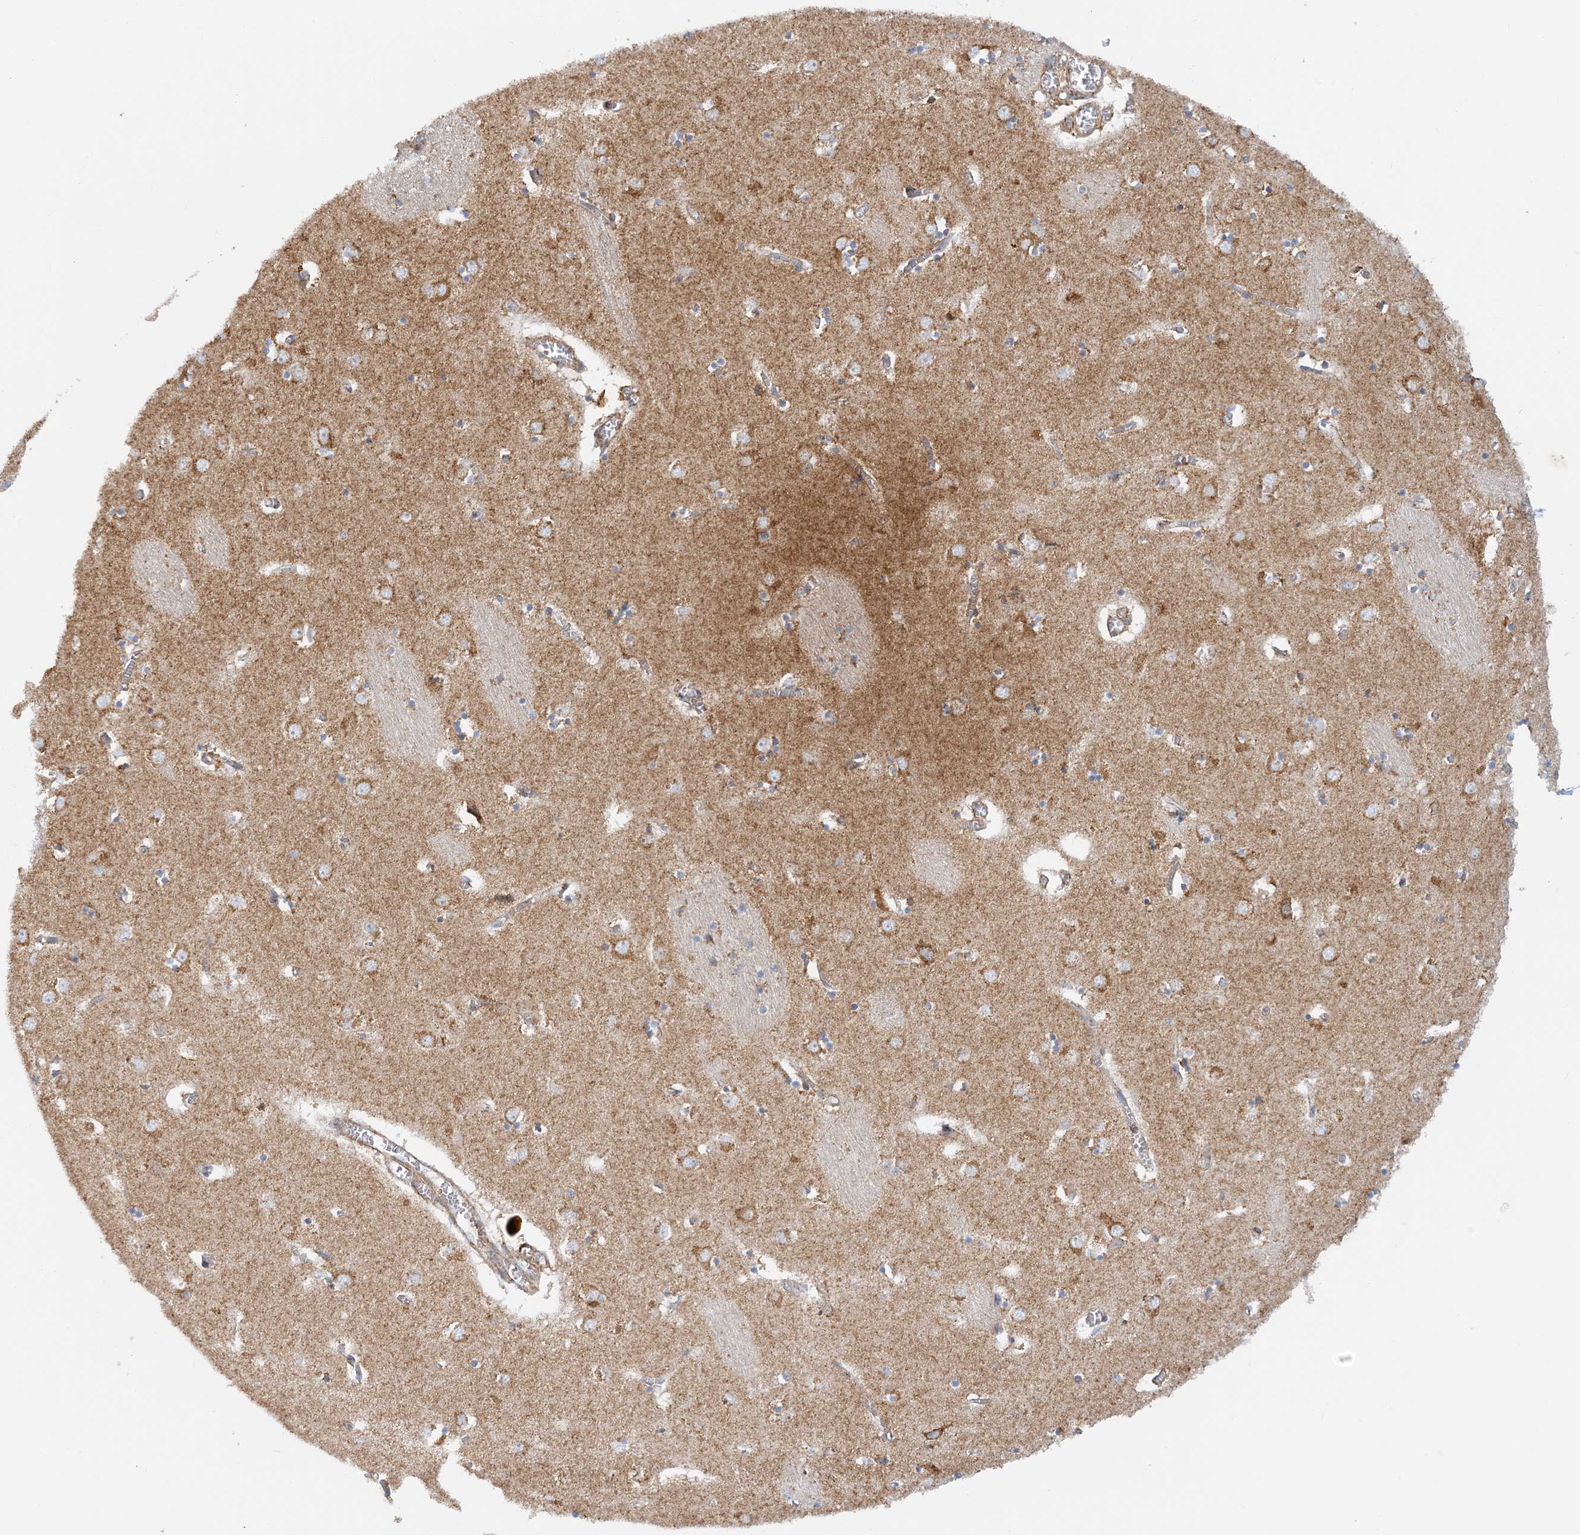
{"staining": {"intensity": "moderate", "quantity": "<25%", "location": "cytoplasmic/membranous"}, "tissue": "caudate", "cell_type": "Glial cells", "image_type": "normal", "snomed": [{"axis": "morphology", "description": "Normal tissue, NOS"}, {"axis": "topography", "description": "Lateral ventricle wall"}], "caption": "Caudate stained with immunohistochemistry shows moderate cytoplasmic/membranous positivity in about <25% of glial cells. (IHC, brightfield microscopy, high magnification).", "gene": "COA3", "patient": {"sex": "male", "age": 70}}